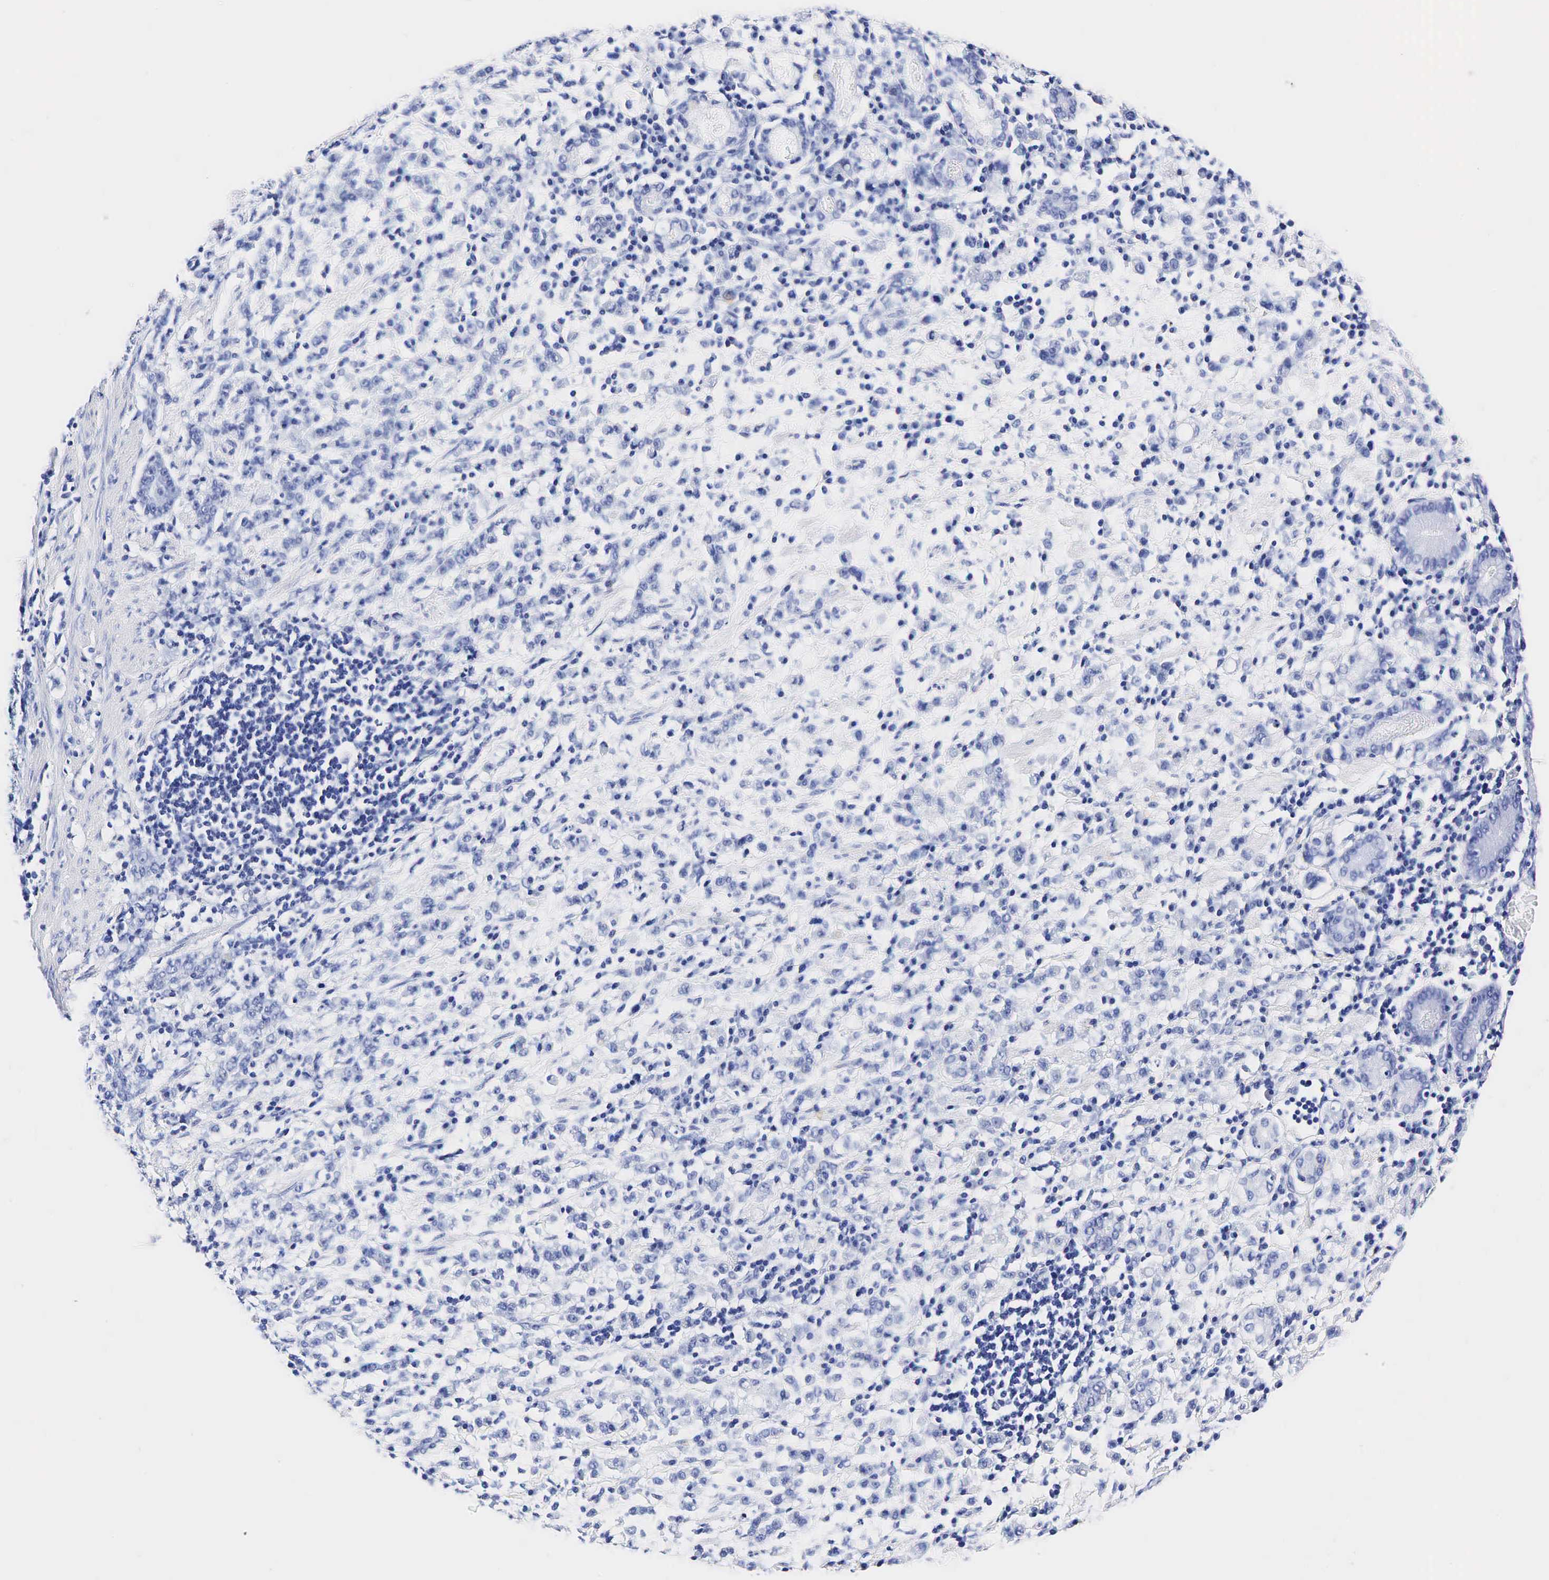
{"staining": {"intensity": "negative", "quantity": "none", "location": "none"}, "tissue": "stomach cancer", "cell_type": "Tumor cells", "image_type": "cancer", "snomed": [{"axis": "morphology", "description": "Adenocarcinoma, NOS"}, {"axis": "topography", "description": "Stomach, lower"}], "caption": "The image exhibits no significant expression in tumor cells of stomach cancer (adenocarcinoma). (DAB (3,3'-diaminobenzidine) immunohistochemistry (IHC) with hematoxylin counter stain).", "gene": "TG", "patient": {"sex": "male", "age": 88}}